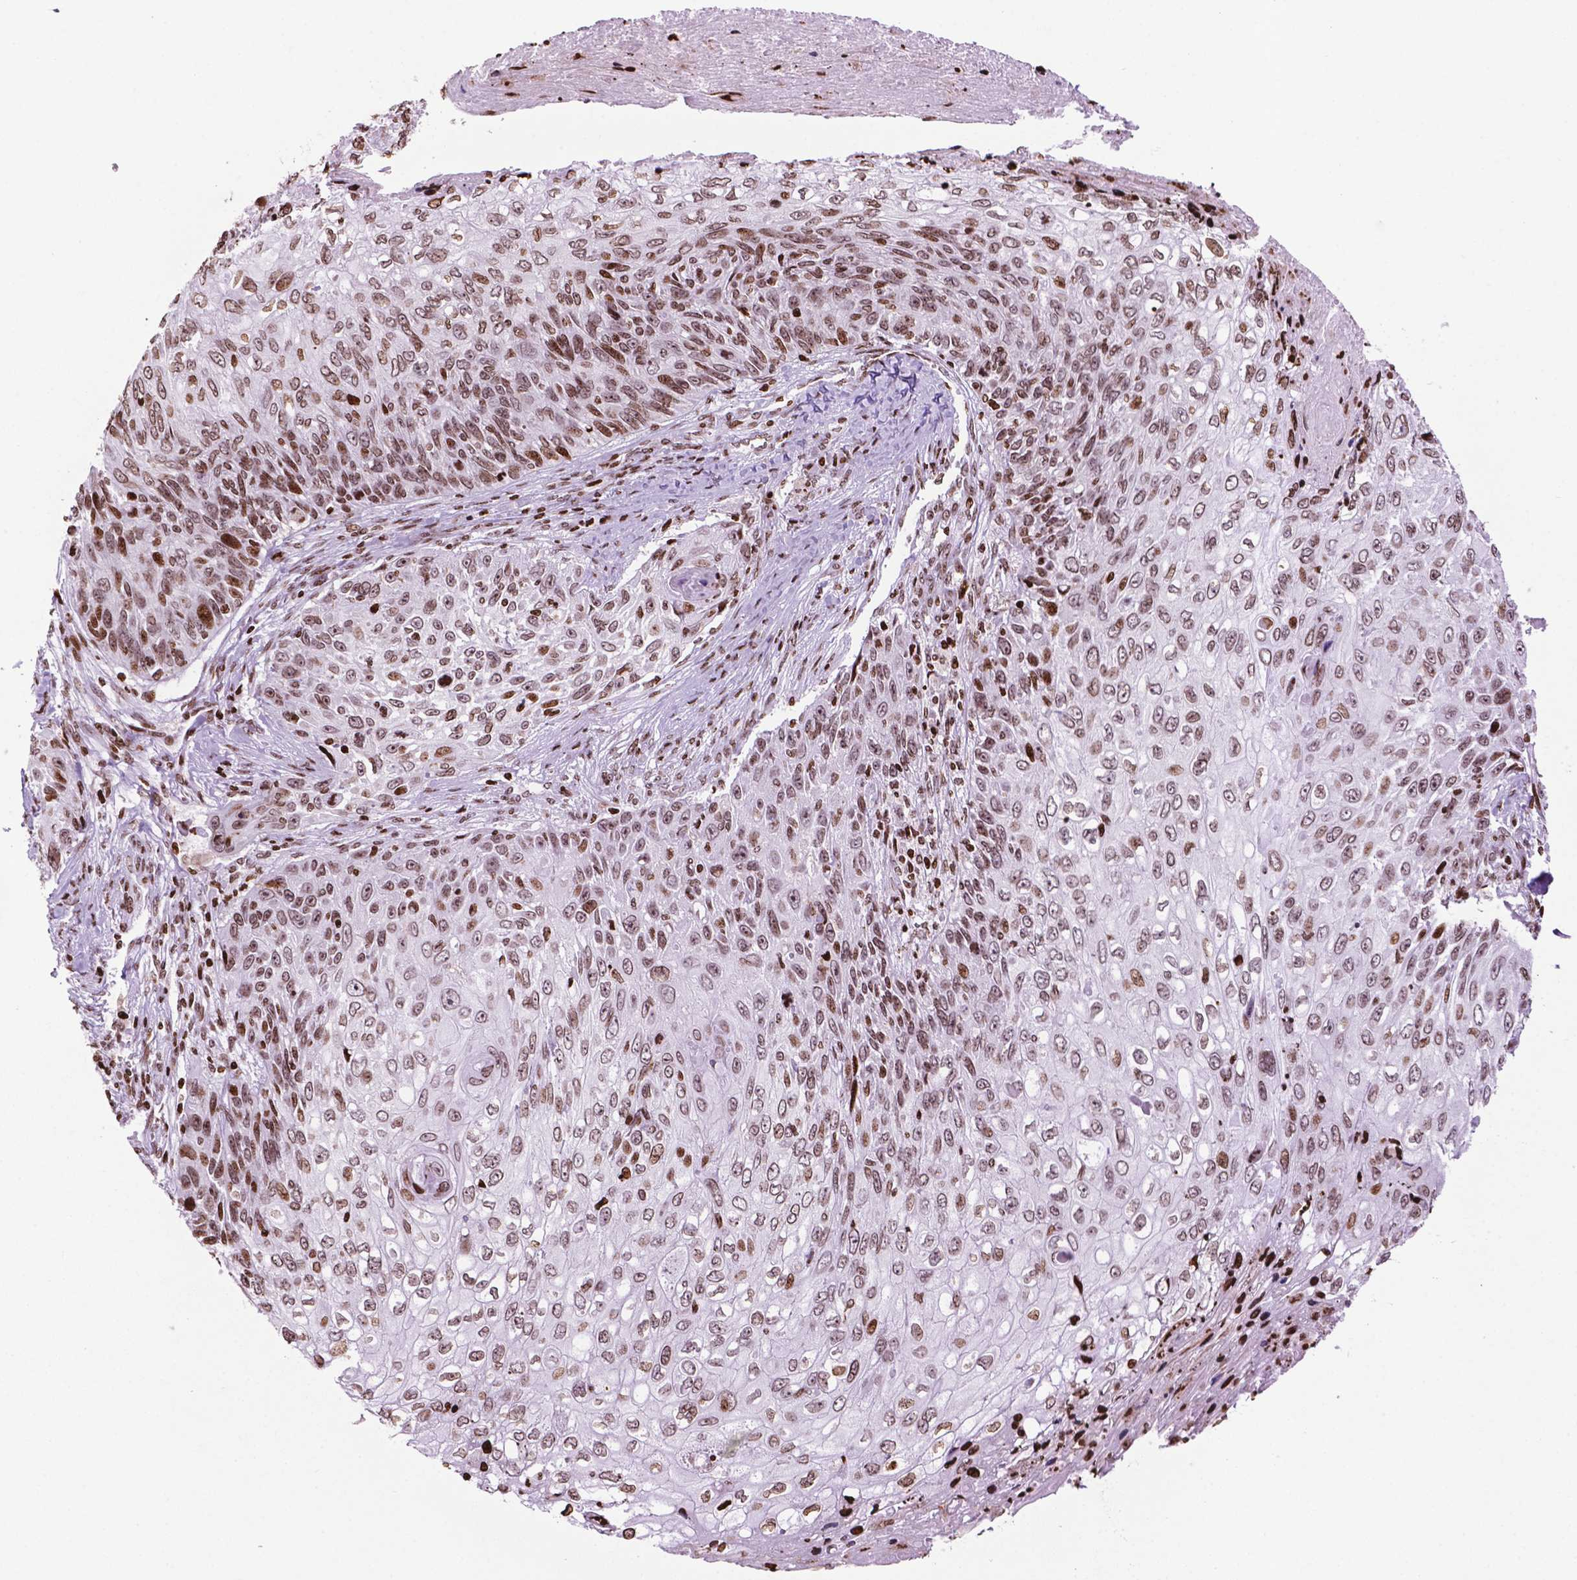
{"staining": {"intensity": "moderate", "quantity": ">75%", "location": "nuclear"}, "tissue": "skin cancer", "cell_type": "Tumor cells", "image_type": "cancer", "snomed": [{"axis": "morphology", "description": "Squamous cell carcinoma, NOS"}, {"axis": "topography", "description": "Skin"}], "caption": "This is an image of IHC staining of squamous cell carcinoma (skin), which shows moderate staining in the nuclear of tumor cells.", "gene": "TMEM250", "patient": {"sex": "male", "age": 92}}